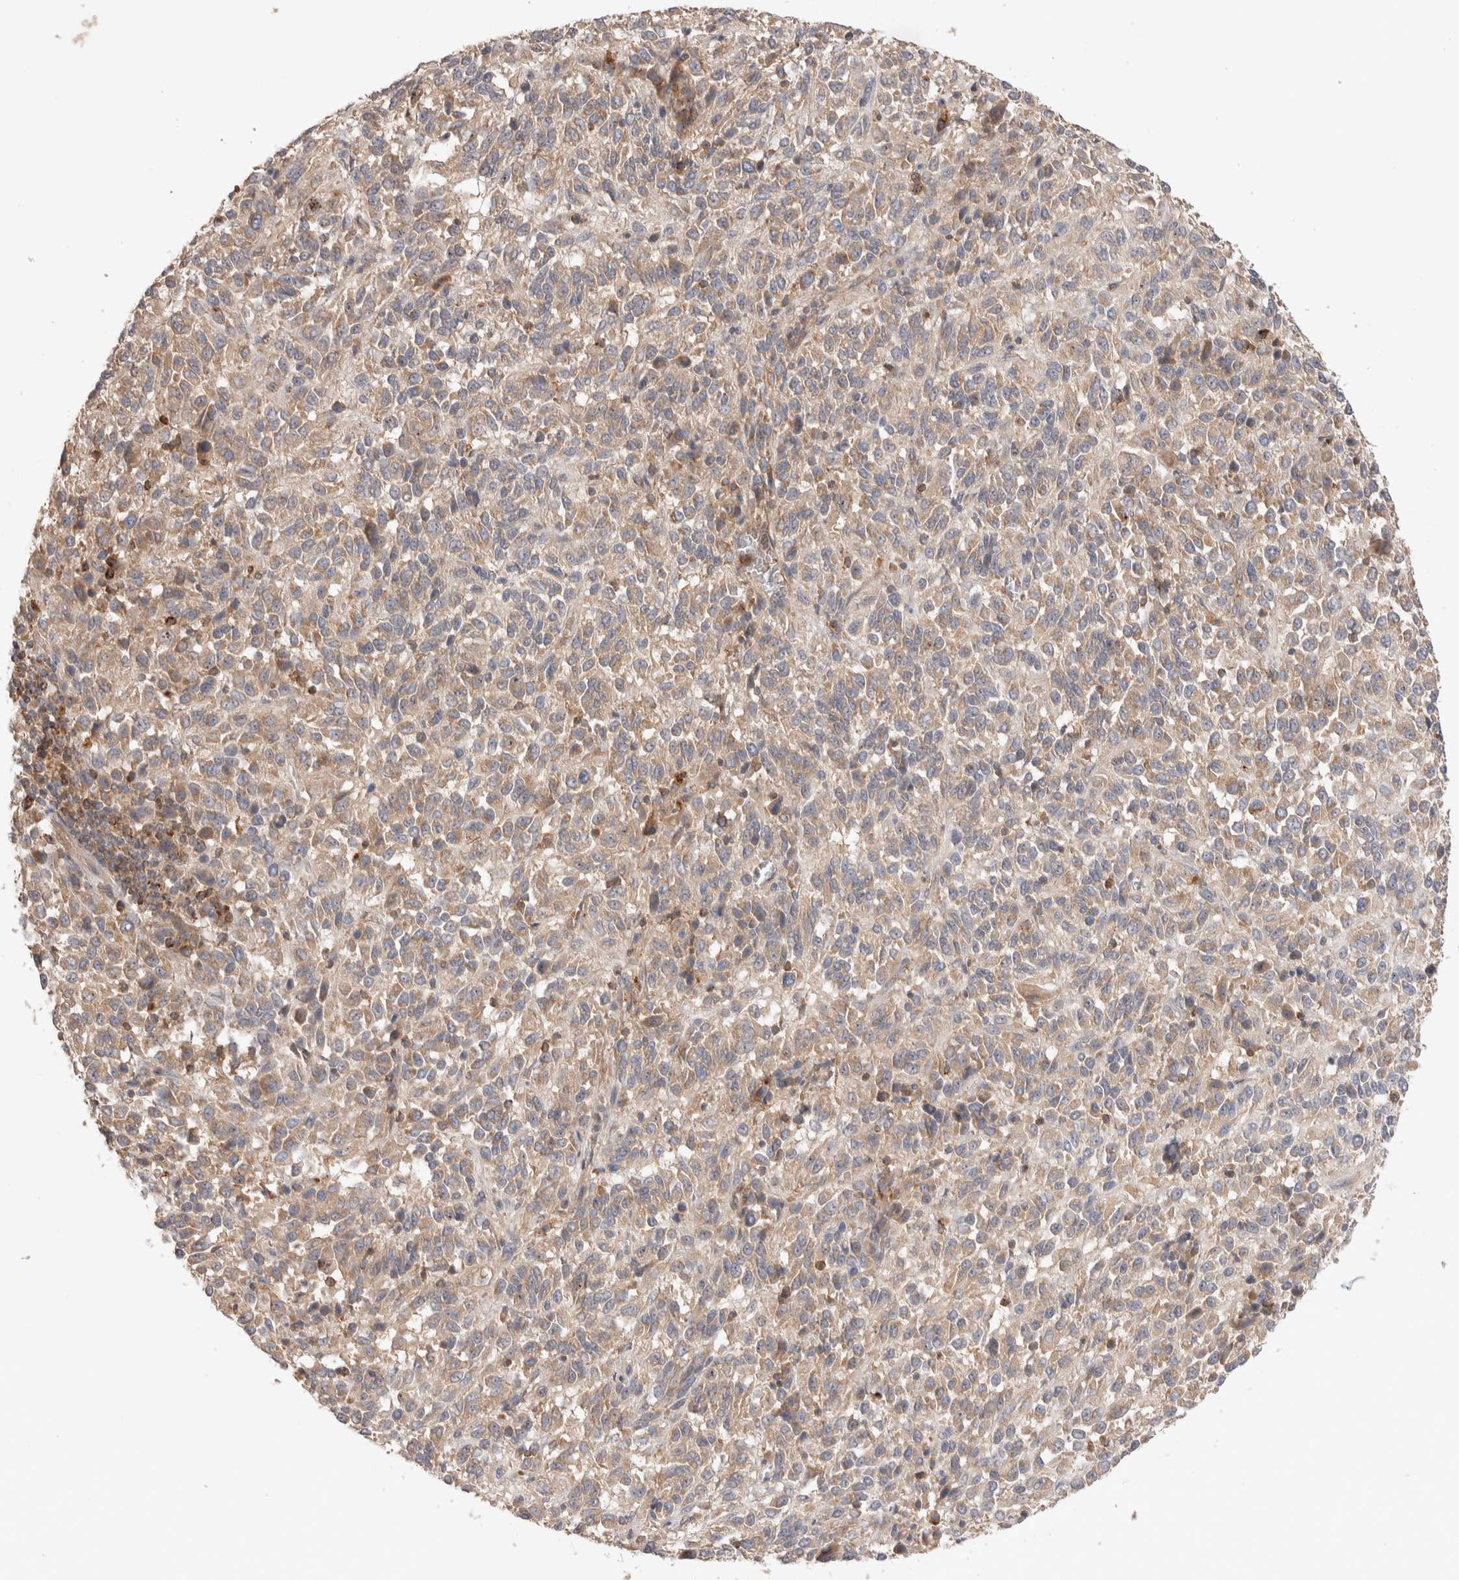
{"staining": {"intensity": "weak", "quantity": ">75%", "location": "cytoplasmic/membranous"}, "tissue": "melanoma", "cell_type": "Tumor cells", "image_type": "cancer", "snomed": [{"axis": "morphology", "description": "Malignant melanoma, Metastatic site"}, {"axis": "topography", "description": "Lung"}], "caption": "Protein staining of melanoma tissue exhibits weak cytoplasmic/membranous positivity in approximately >75% of tumor cells.", "gene": "DEPTOR", "patient": {"sex": "male", "age": 64}}